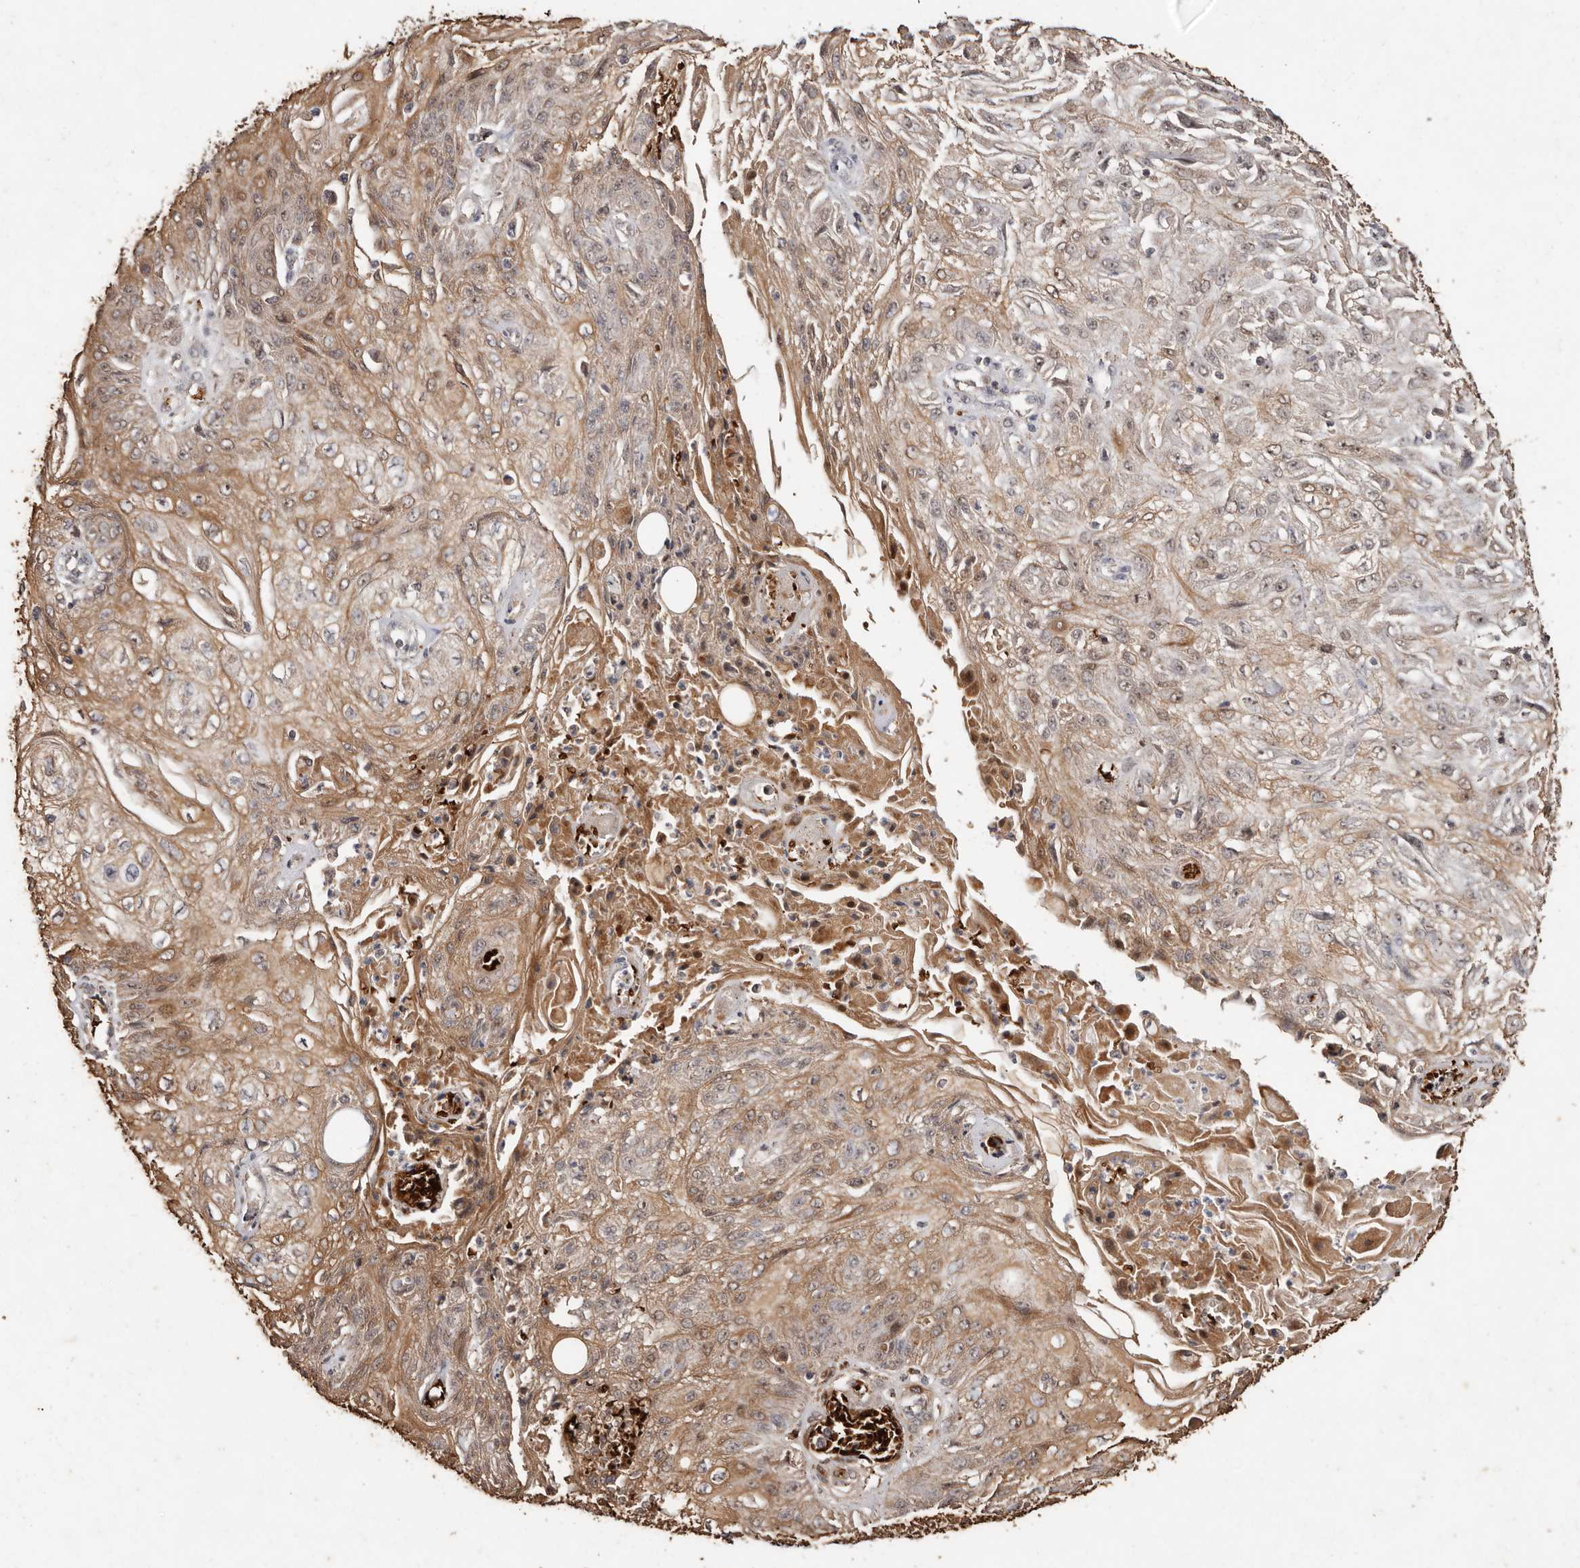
{"staining": {"intensity": "moderate", "quantity": ">75%", "location": "cytoplasmic/membranous,nuclear"}, "tissue": "skin cancer", "cell_type": "Tumor cells", "image_type": "cancer", "snomed": [{"axis": "morphology", "description": "Squamous cell carcinoma, NOS"}, {"axis": "morphology", "description": "Squamous cell carcinoma, metastatic, NOS"}, {"axis": "topography", "description": "Skin"}, {"axis": "topography", "description": "Lymph node"}], "caption": "Immunohistochemical staining of human skin cancer (metastatic squamous cell carcinoma) shows medium levels of moderate cytoplasmic/membranous and nuclear staining in approximately >75% of tumor cells.", "gene": "GRAMD2A", "patient": {"sex": "male", "age": 75}}